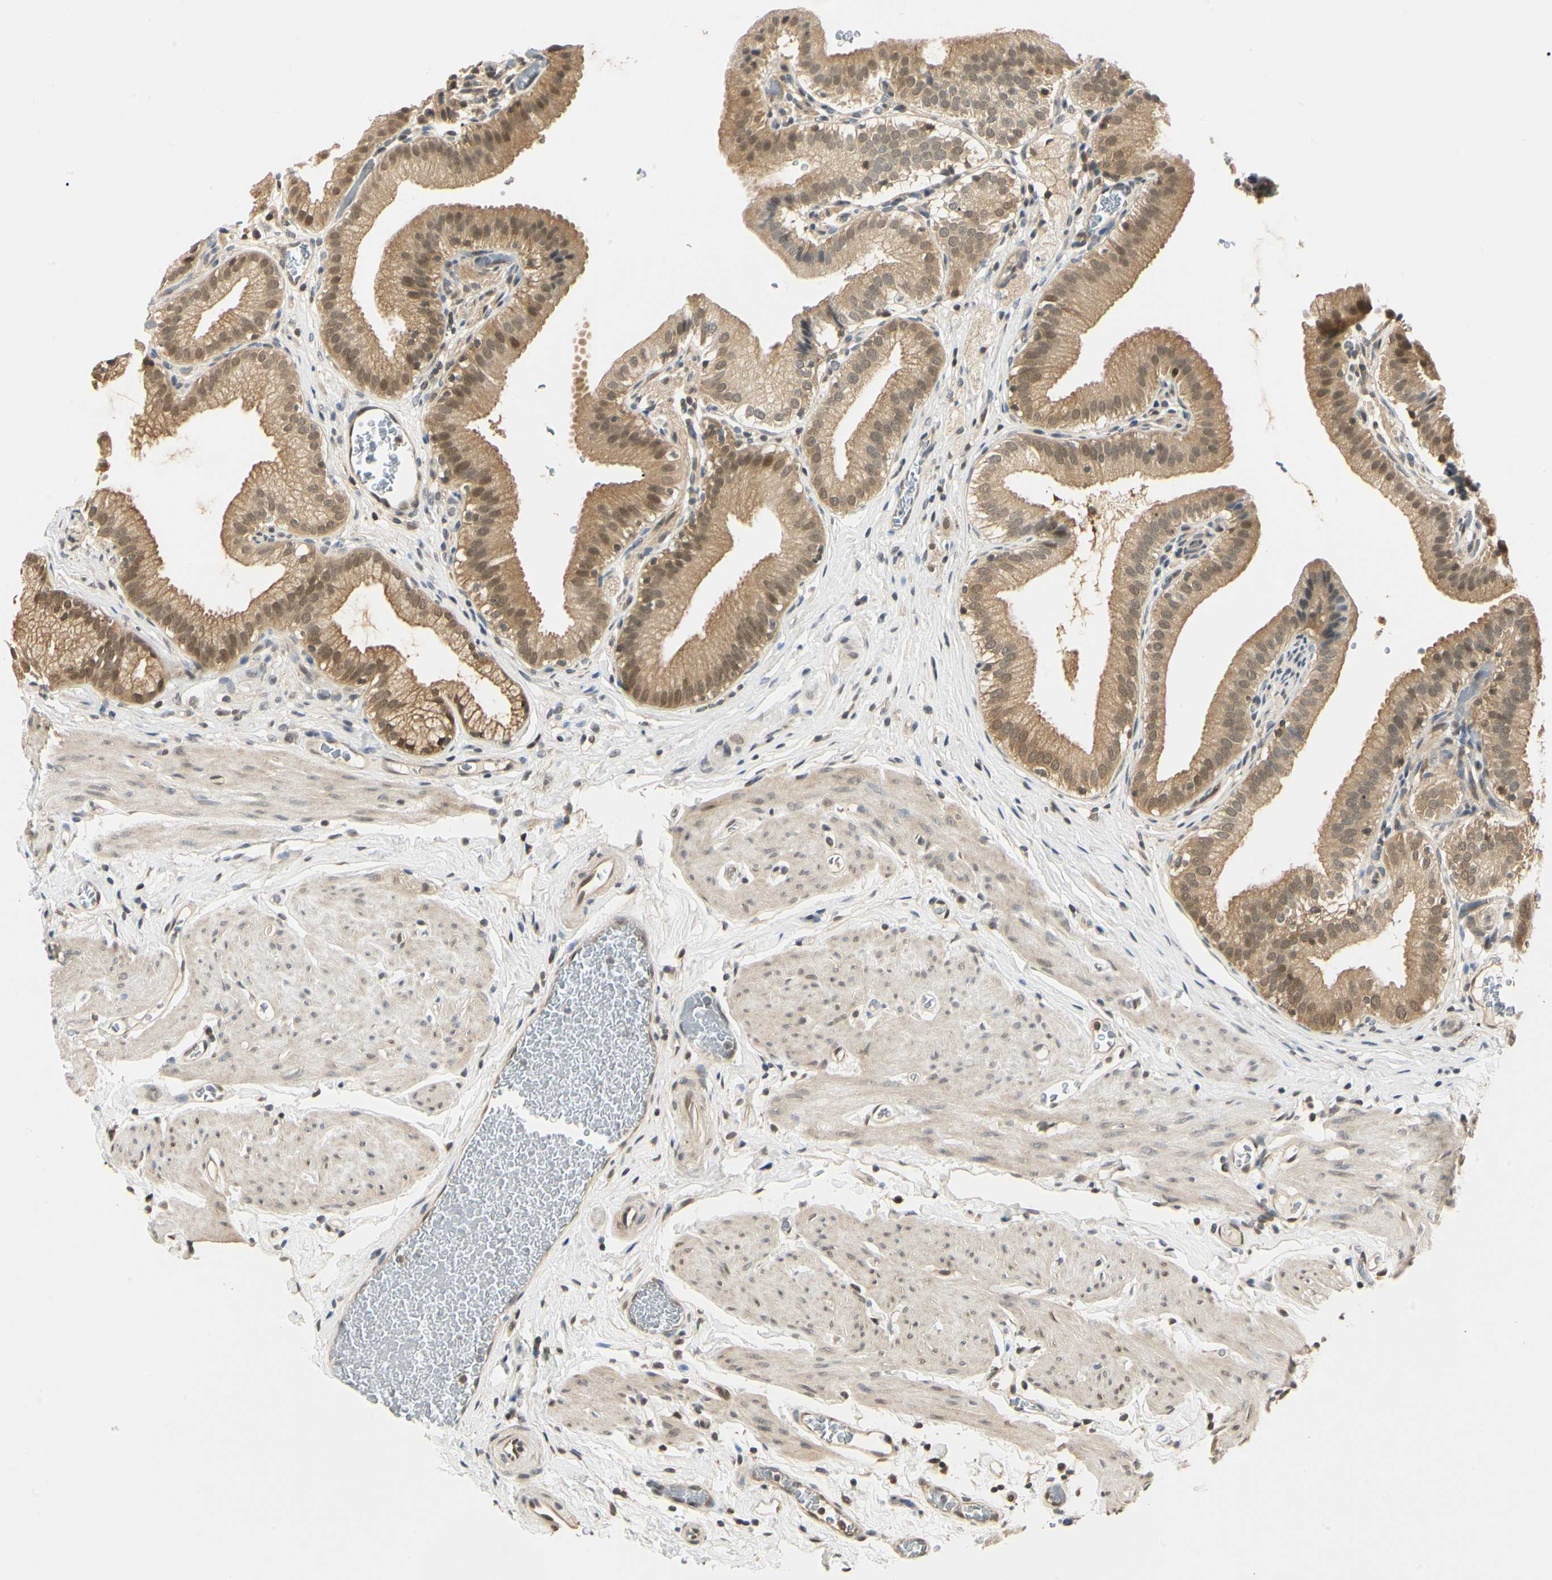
{"staining": {"intensity": "moderate", "quantity": ">75%", "location": "cytoplasmic/membranous,nuclear"}, "tissue": "gallbladder", "cell_type": "Glandular cells", "image_type": "normal", "snomed": [{"axis": "morphology", "description": "Normal tissue, NOS"}, {"axis": "topography", "description": "Gallbladder"}], "caption": "This image displays IHC staining of normal human gallbladder, with medium moderate cytoplasmic/membranous,nuclear expression in about >75% of glandular cells.", "gene": "UBE2Z", "patient": {"sex": "male", "age": 54}}